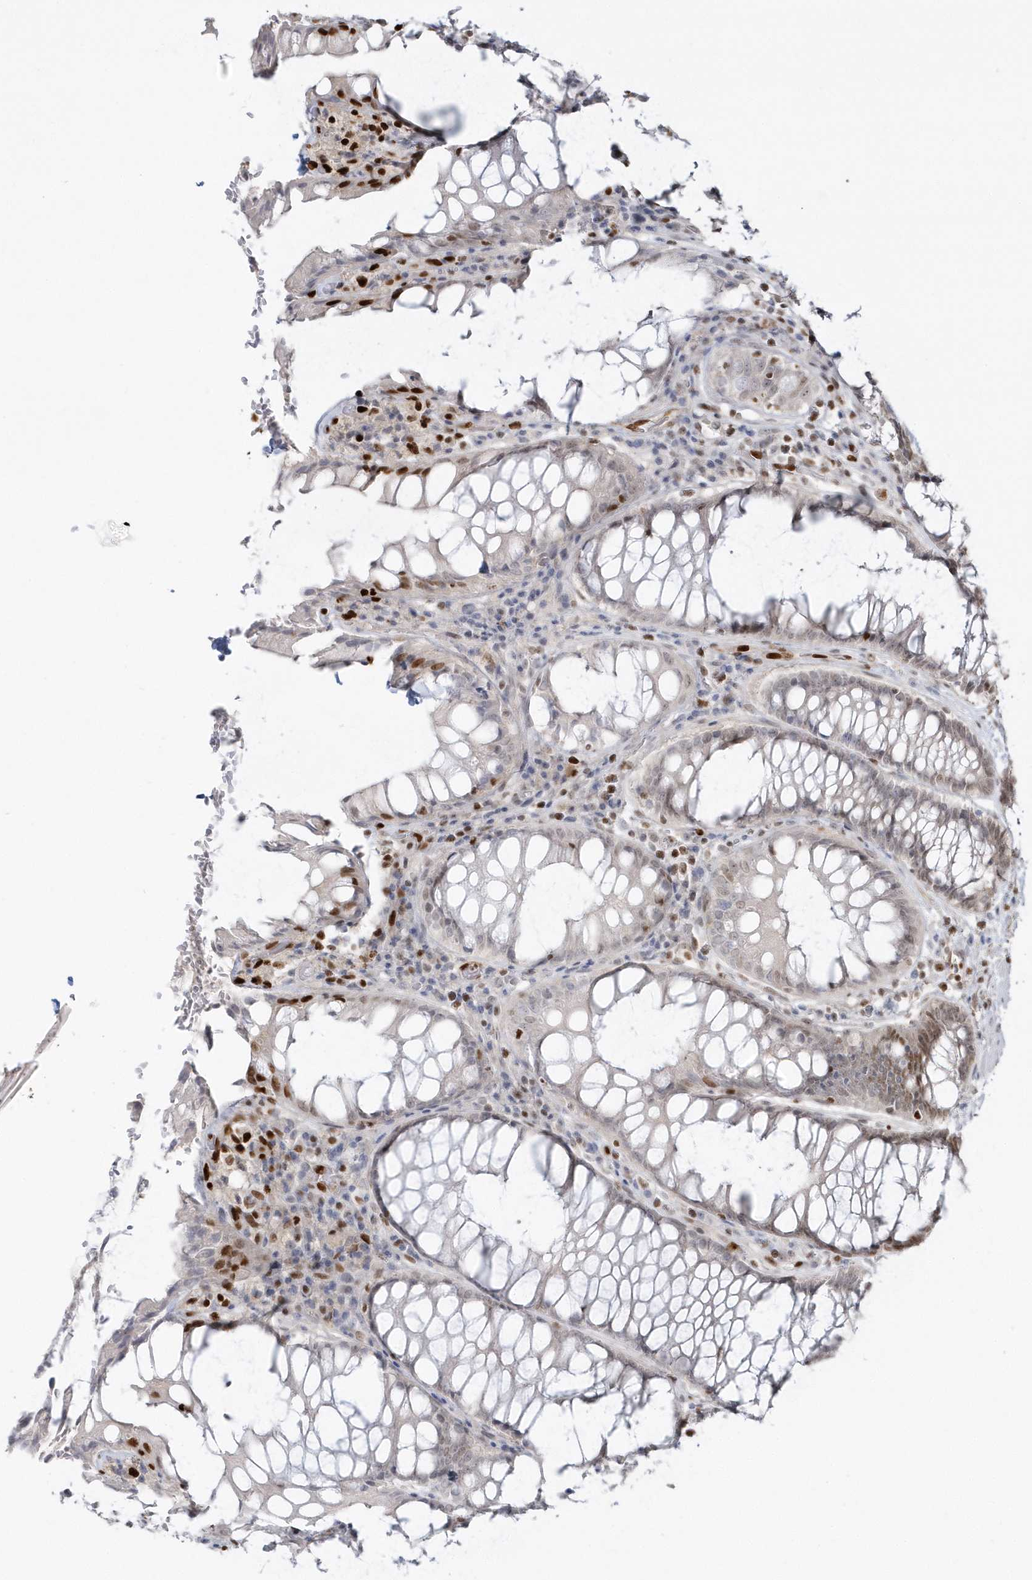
{"staining": {"intensity": "strong", "quantity": "<25%", "location": "nuclear"}, "tissue": "rectum", "cell_type": "Glandular cells", "image_type": "normal", "snomed": [{"axis": "morphology", "description": "Normal tissue, NOS"}, {"axis": "topography", "description": "Rectum"}], "caption": "High-magnification brightfield microscopy of unremarkable rectum stained with DAB (brown) and counterstained with hematoxylin (blue). glandular cells exhibit strong nuclear expression is present in about<25% of cells. The staining was performed using DAB (3,3'-diaminobenzidine), with brown indicating positive protein expression. Nuclei are stained blue with hematoxylin.", "gene": "SUMO2", "patient": {"sex": "male", "age": 64}}